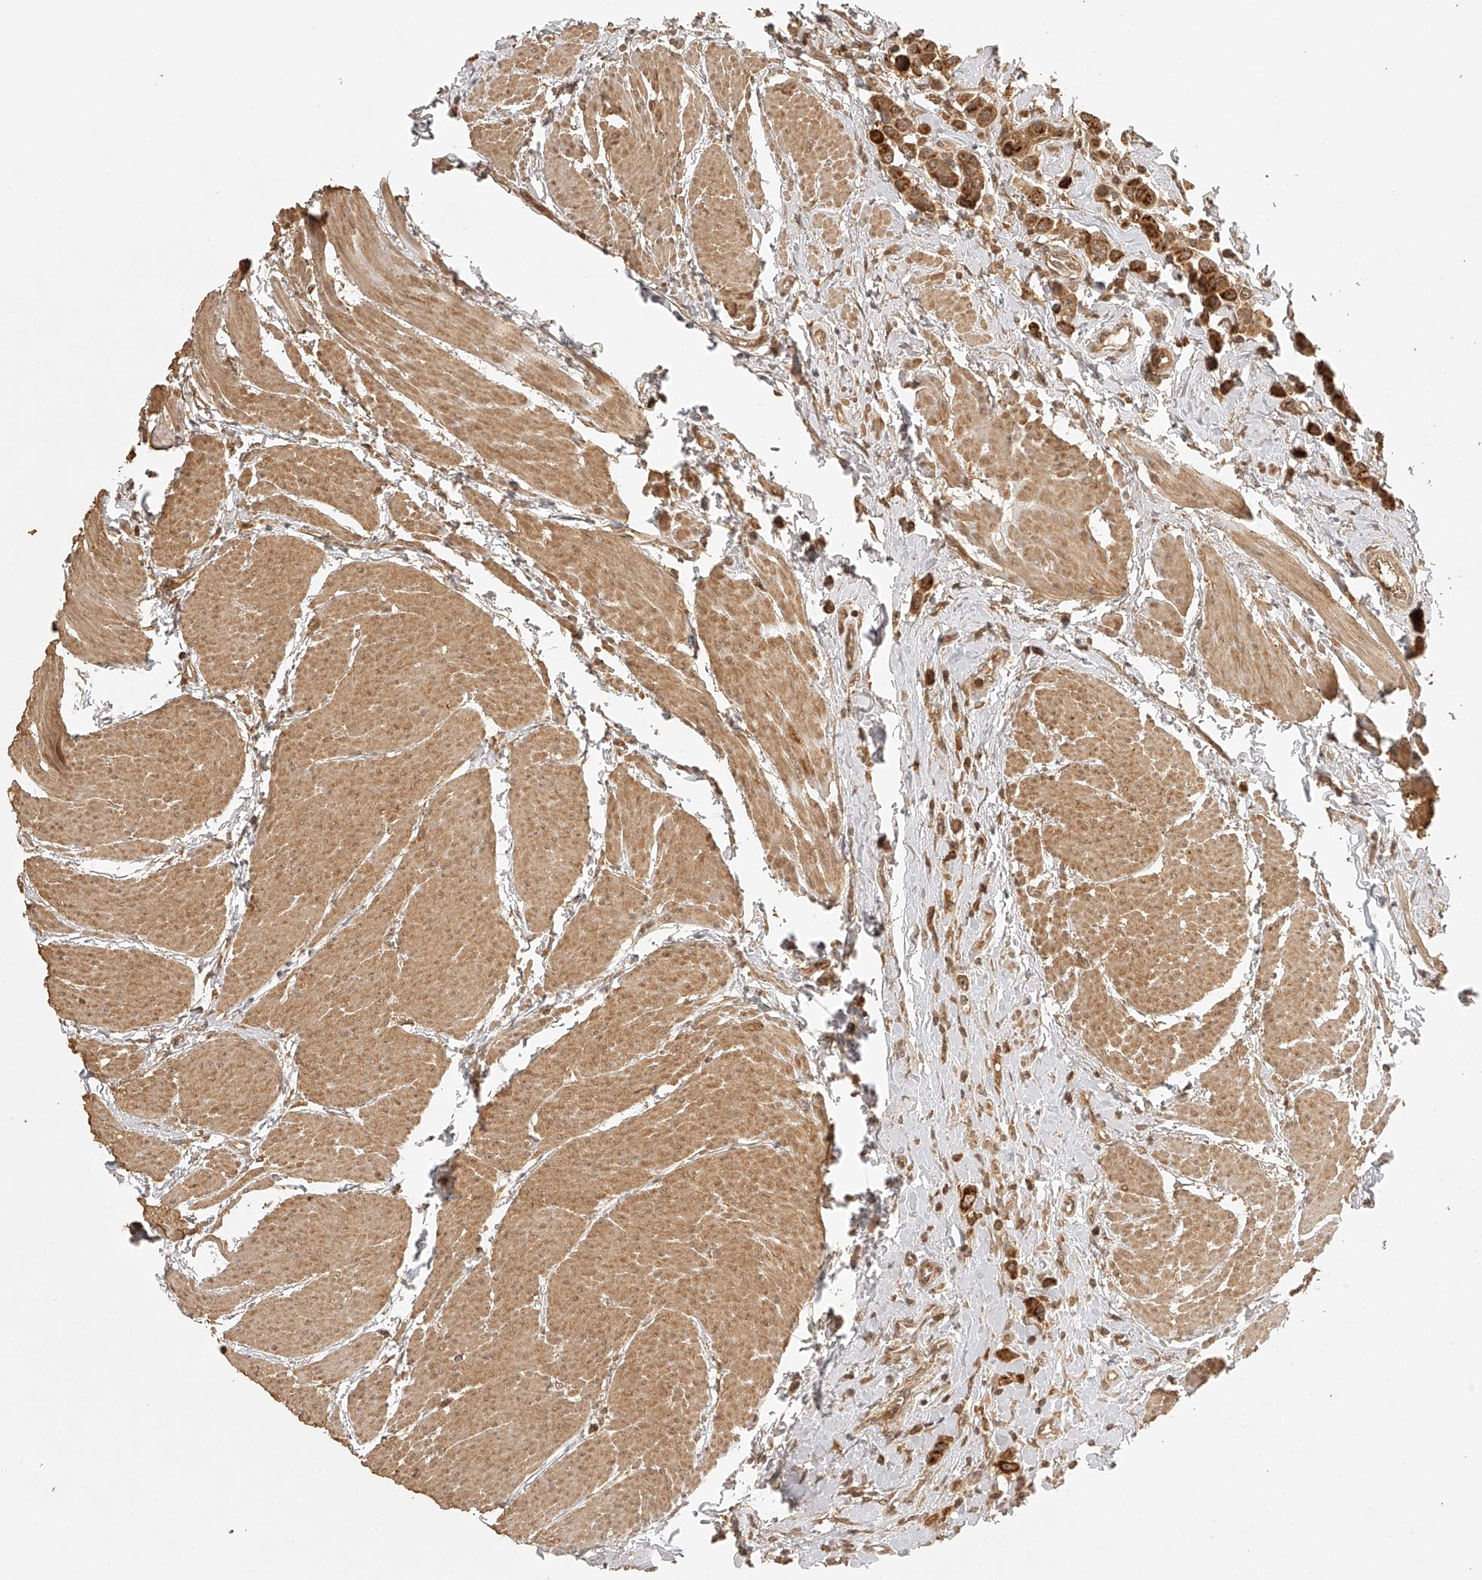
{"staining": {"intensity": "moderate", "quantity": ">75%", "location": "cytoplasmic/membranous"}, "tissue": "urothelial cancer", "cell_type": "Tumor cells", "image_type": "cancer", "snomed": [{"axis": "morphology", "description": "Urothelial carcinoma, High grade"}, {"axis": "topography", "description": "Urinary bladder"}], "caption": "Urothelial carcinoma (high-grade) stained with a brown dye displays moderate cytoplasmic/membranous positive positivity in about >75% of tumor cells.", "gene": "BCL2L11", "patient": {"sex": "male", "age": 50}}